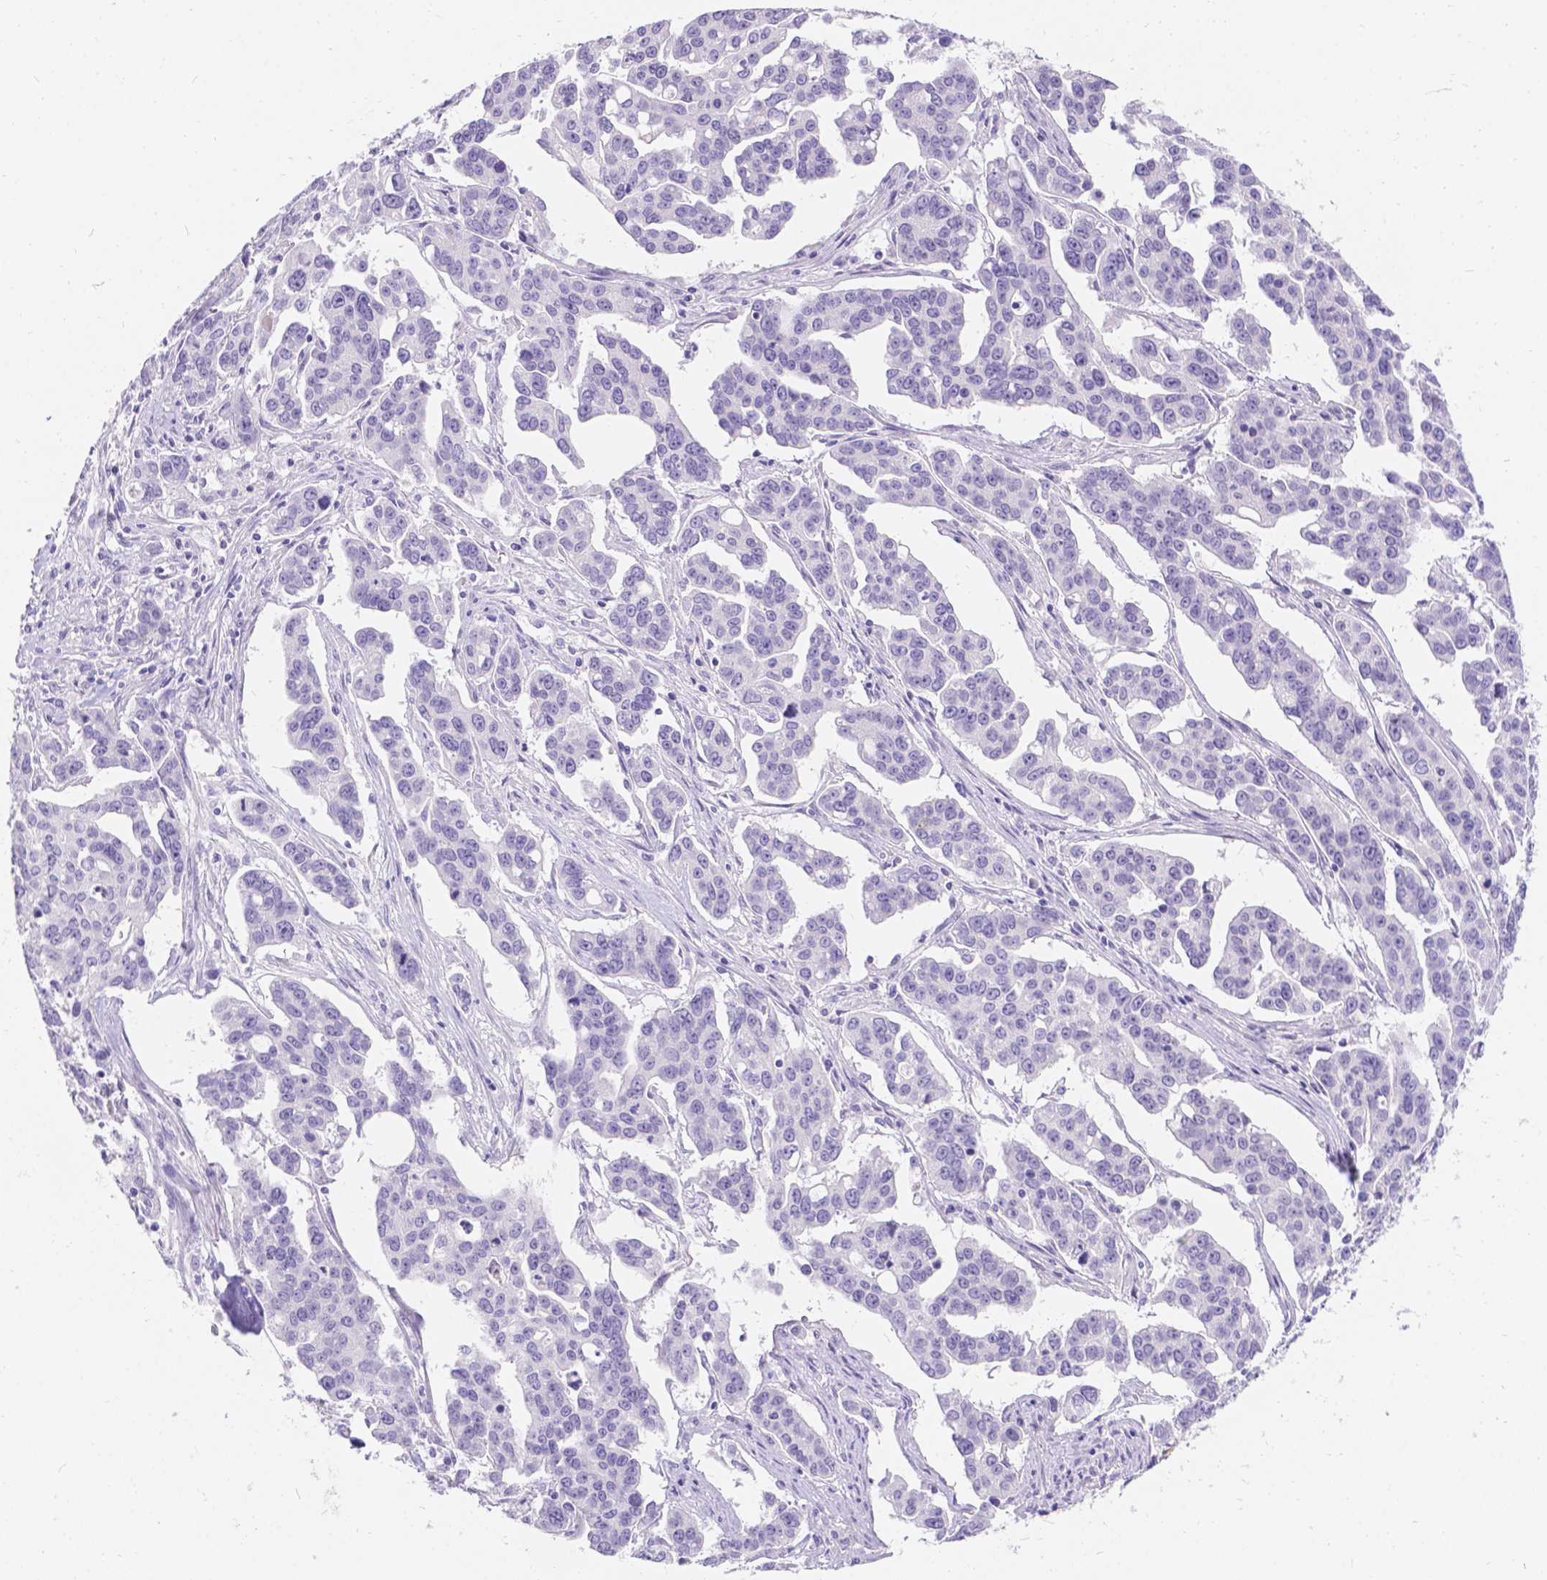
{"staining": {"intensity": "negative", "quantity": "none", "location": "none"}, "tissue": "ovarian cancer", "cell_type": "Tumor cells", "image_type": "cancer", "snomed": [{"axis": "morphology", "description": "Carcinoma, endometroid"}, {"axis": "topography", "description": "Ovary"}], "caption": "There is no significant positivity in tumor cells of endometroid carcinoma (ovarian). (DAB IHC with hematoxylin counter stain).", "gene": "GNRHR", "patient": {"sex": "female", "age": 78}}